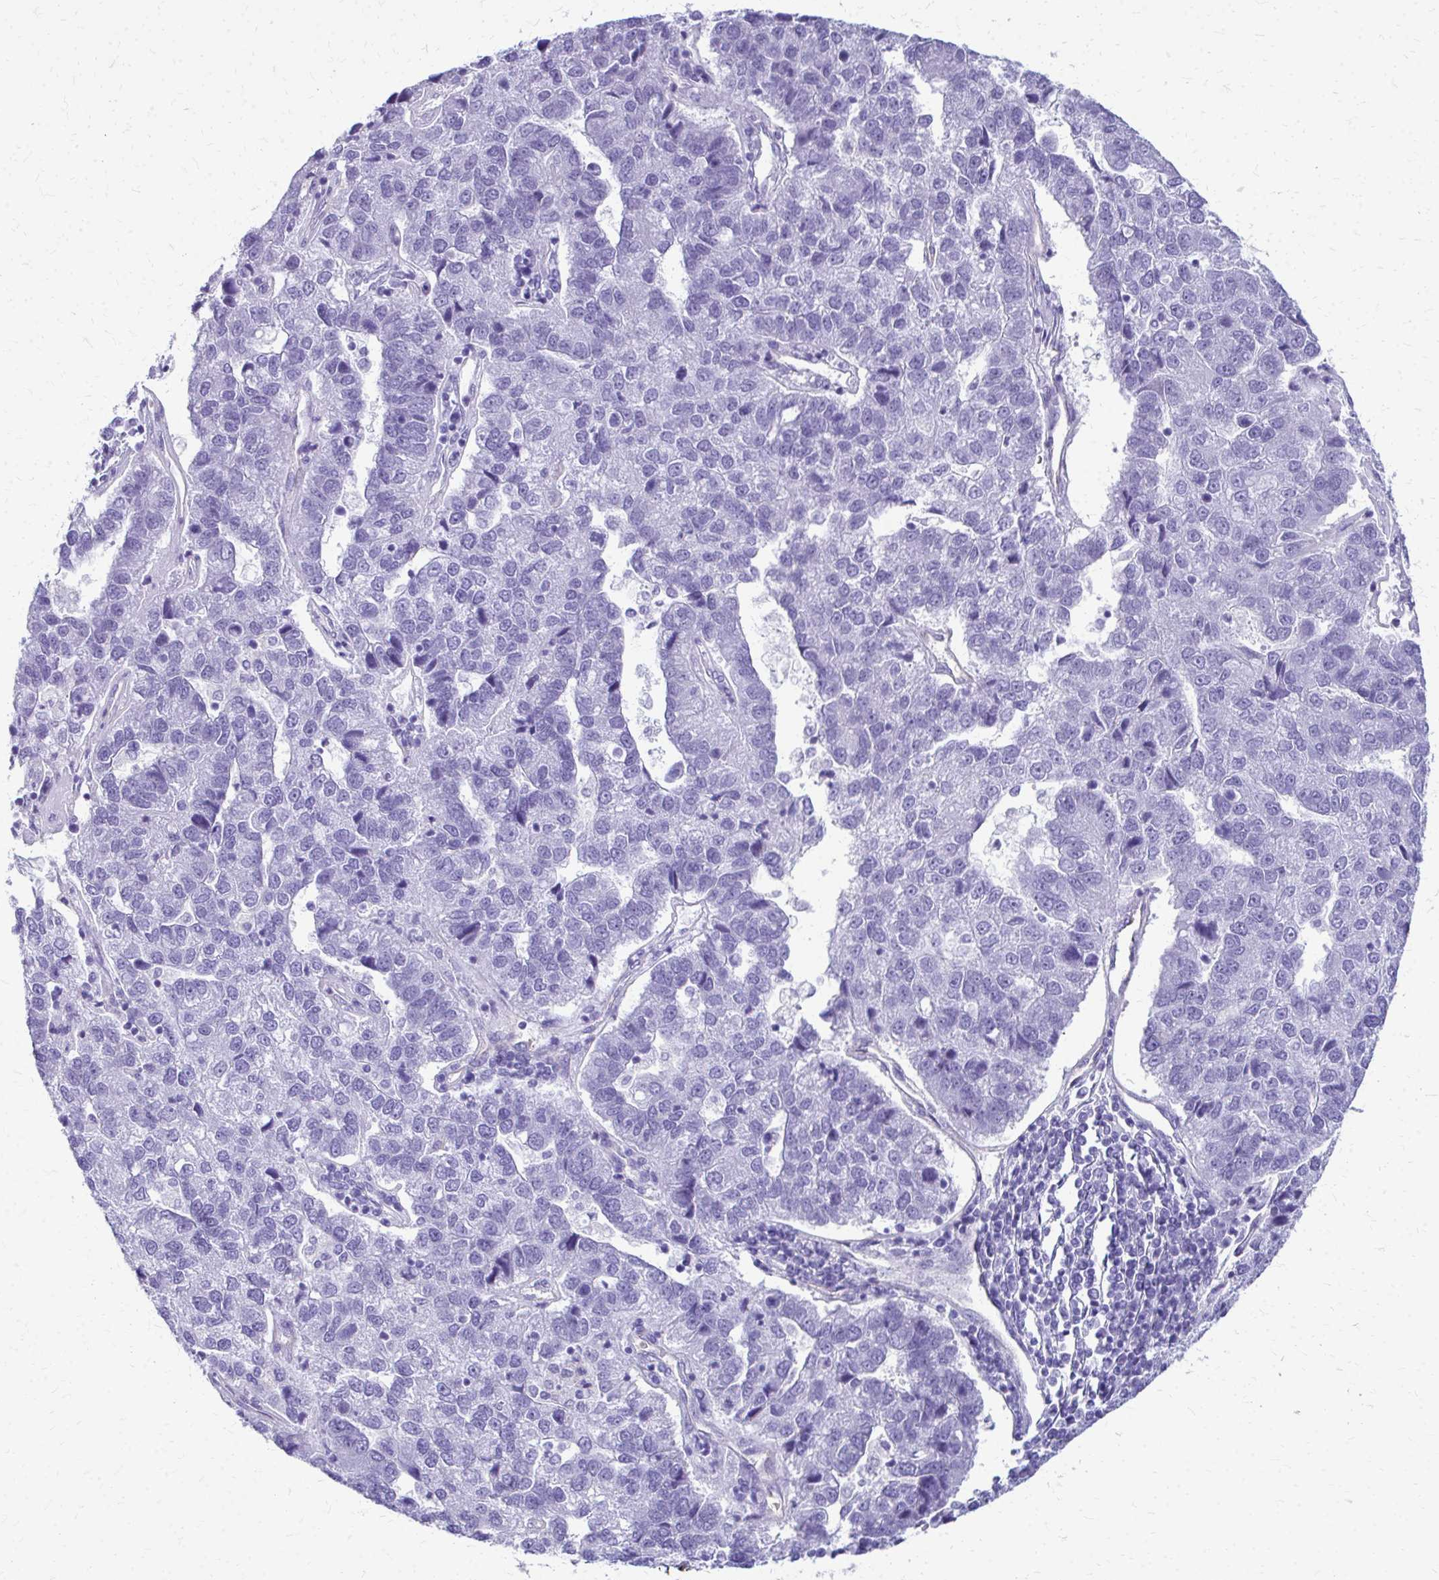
{"staining": {"intensity": "negative", "quantity": "none", "location": "none"}, "tissue": "pancreatic cancer", "cell_type": "Tumor cells", "image_type": "cancer", "snomed": [{"axis": "morphology", "description": "Adenocarcinoma, NOS"}, {"axis": "topography", "description": "Pancreas"}], "caption": "Immunohistochemistry (IHC) of pancreatic cancer exhibits no staining in tumor cells.", "gene": "TPSG1", "patient": {"sex": "female", "age": 61}}